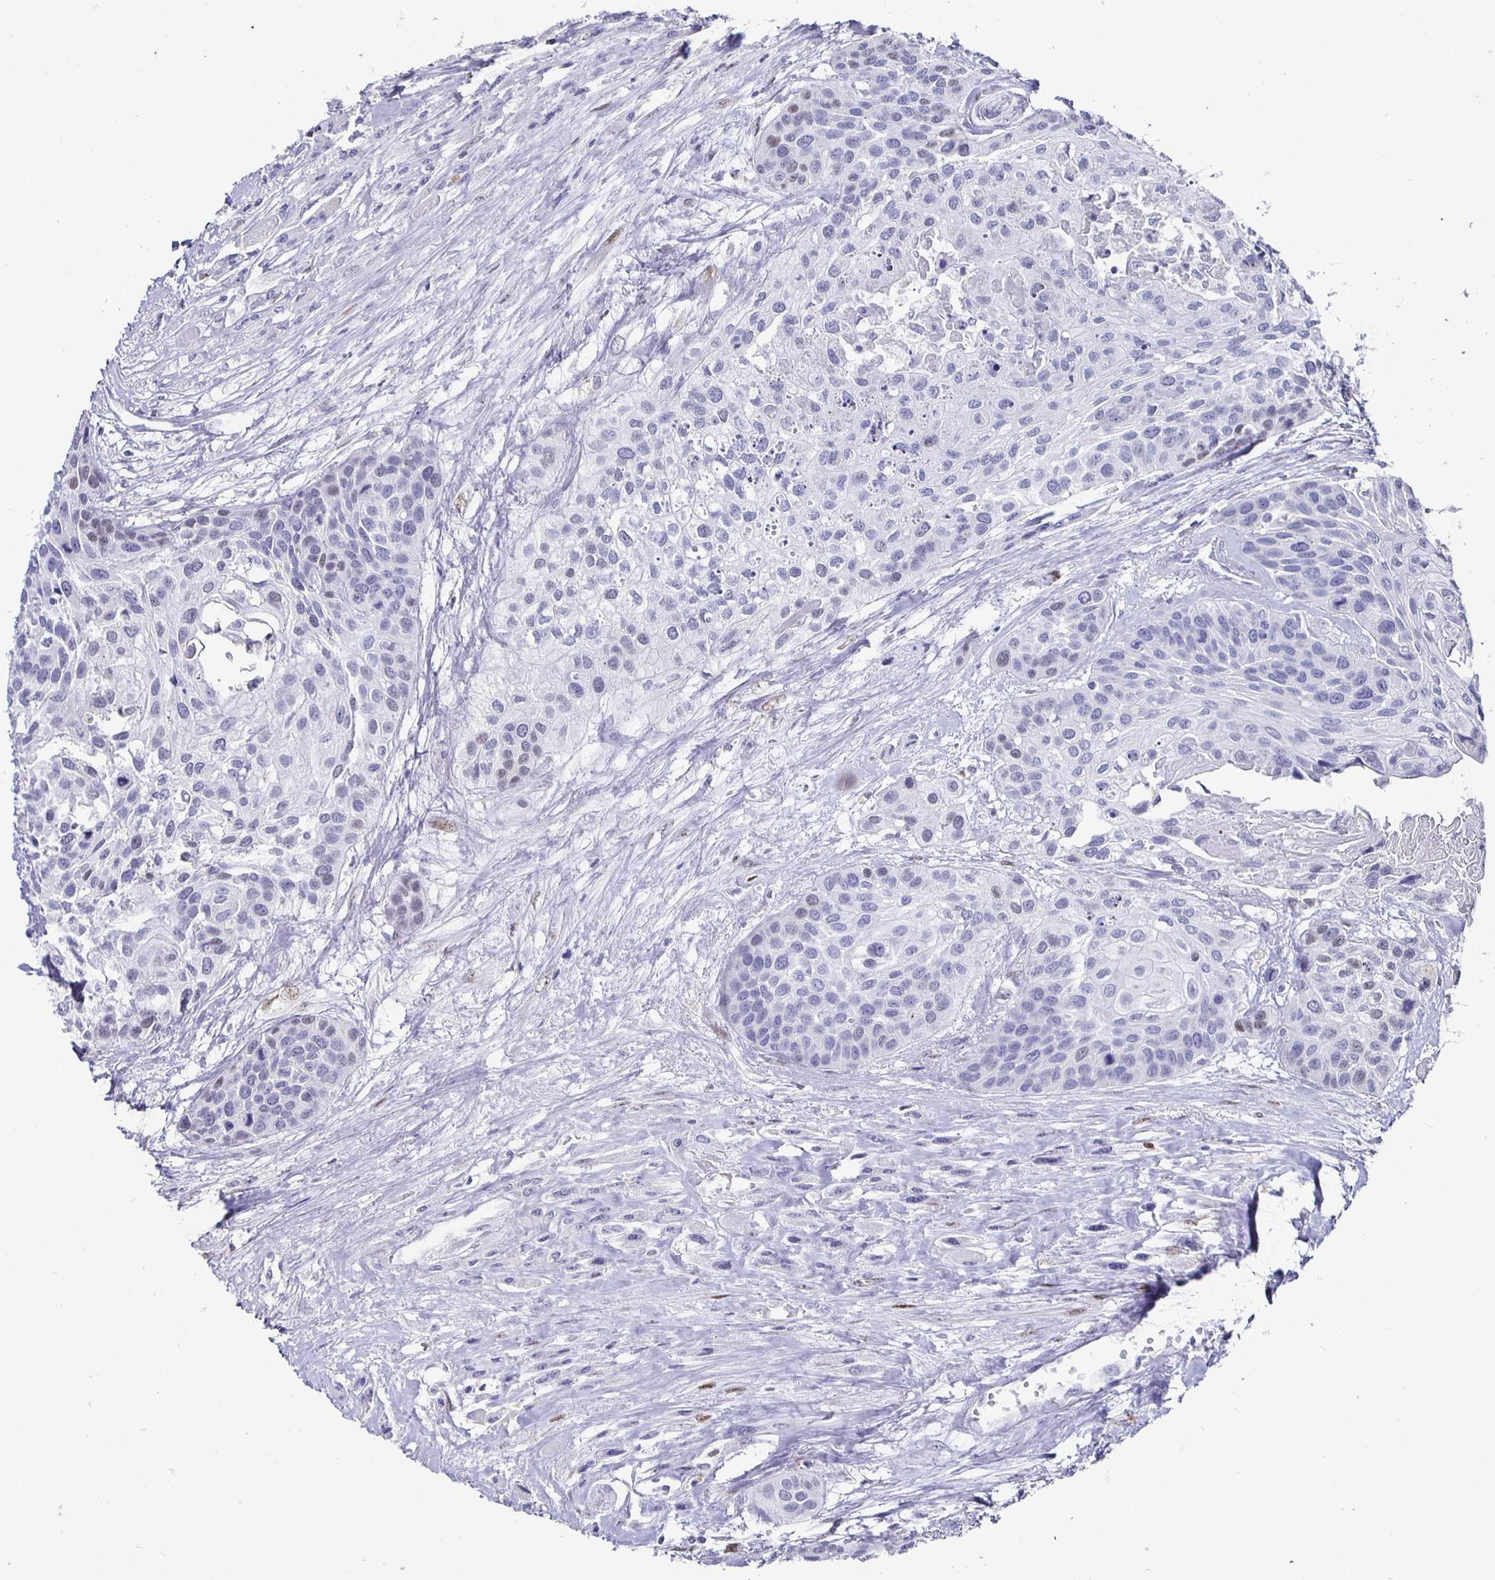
{"staining": {"intensity": "negative", "quantity": "none", "location": "none"}, "tissue": "head and neck cancer", "cell_type": "Tumor cells", "image_type": "cancer", "snomed": [{"axis": "morphology", "description": "Squamous cell carcinoma, NOS"}, {"axis": "topography", "description": "Head-Neck"}], "caption": "This is an immunohistochemistry (IHC) photomicrograph of squamous cell carcinoma (head and neck). There is no expression in tumor cells.", "gene": "RUNX2", "patient": {"sex": "female", "age": 50}}